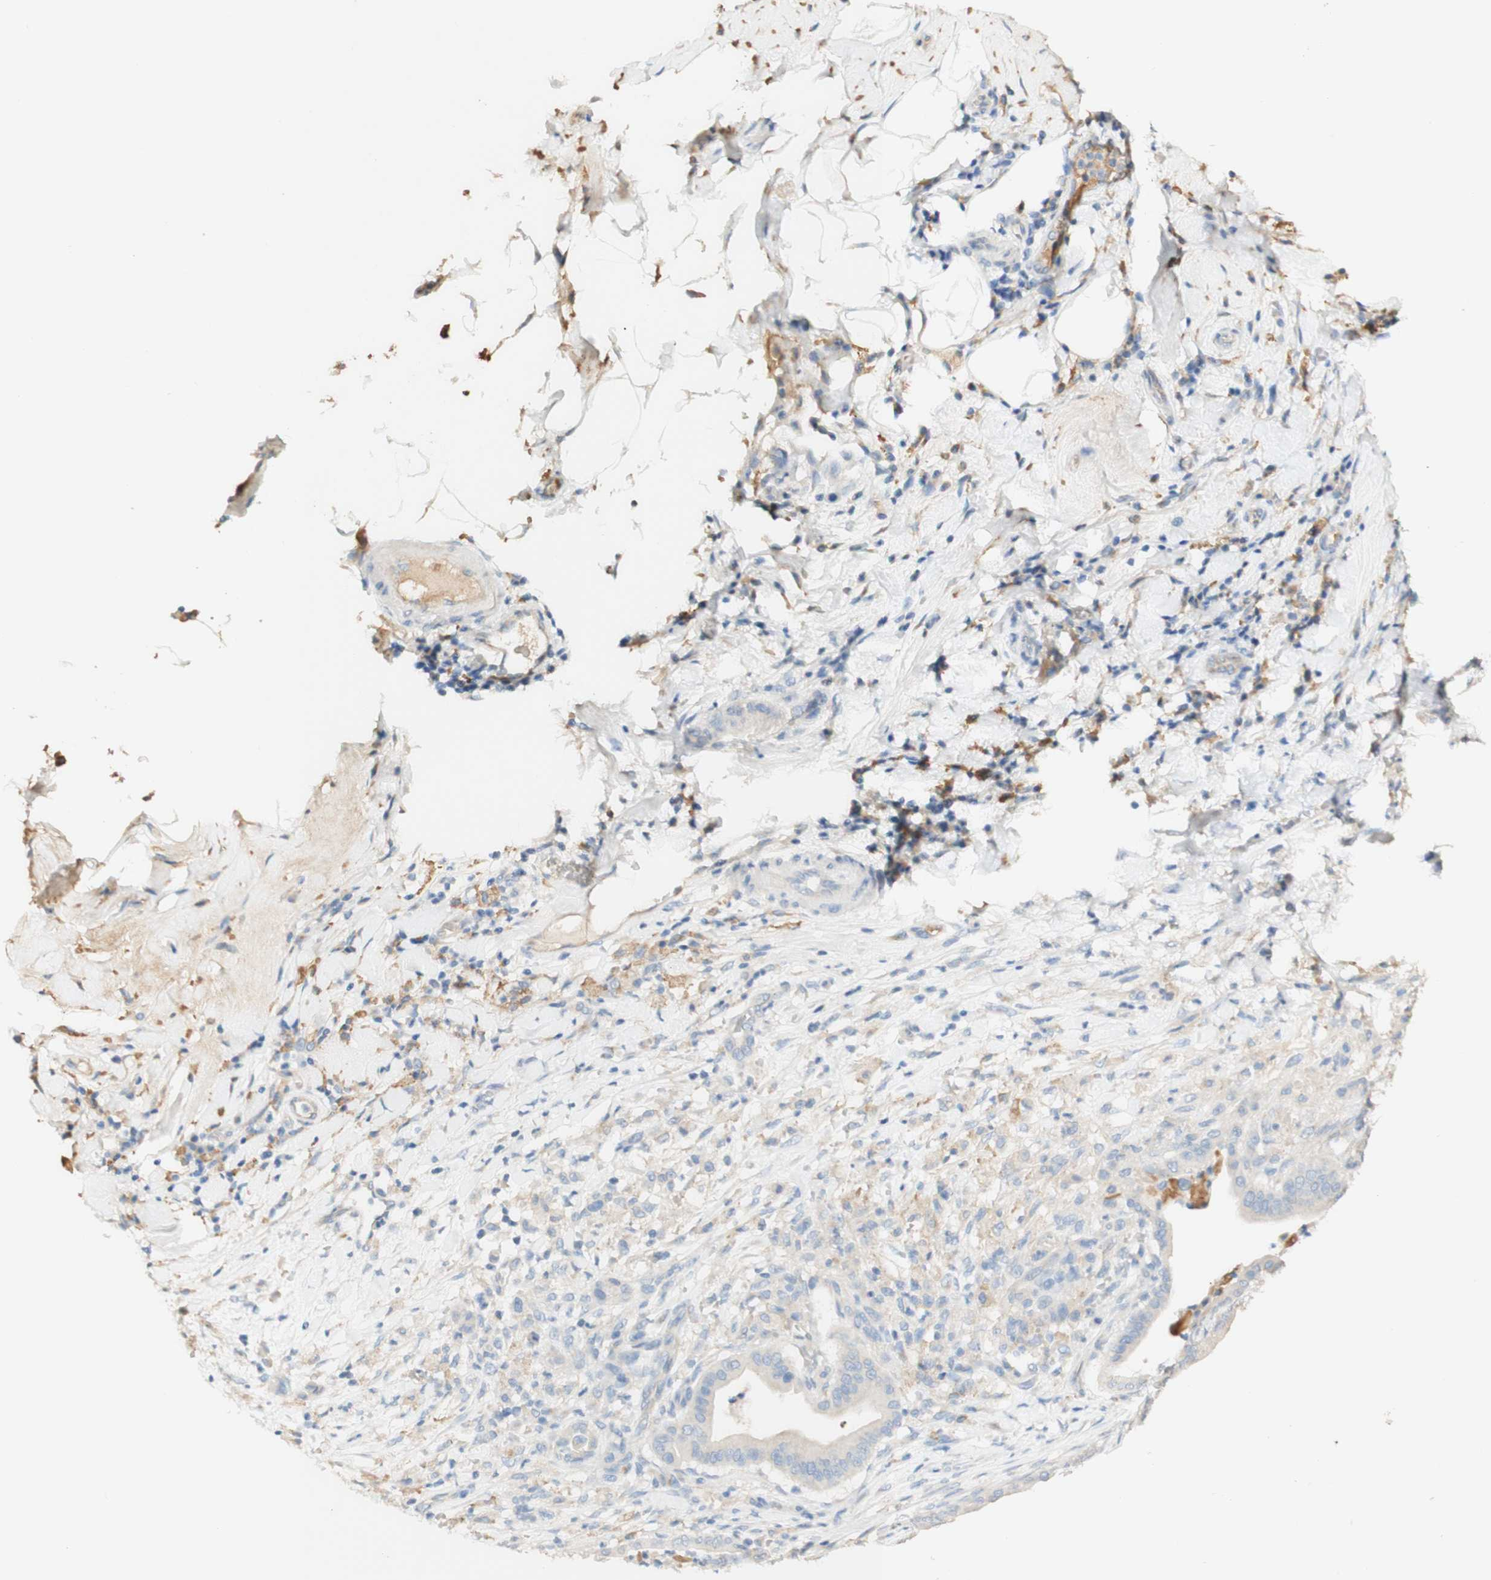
{"staining": {"intensity": "weak", "quantity": "<25%", "location": "cytoplasmic/membranous"}, "tissue": "pancreatic cancer", "cell_type": "Tumor cells", "image_type": "cancer", "snomed": [{"axis": "morphology", "description": "Adenocarcinoma, NOS"}, {"axis": "topography", "description": "Pancreas"}], "caption": "Pancreatic cancer (adenocarcinoma) was stained to show a protein in brown. There is no significant expression in tumor cells.", "gene": "FCGRT", "patient": {"sex": "male", "age": 63}}